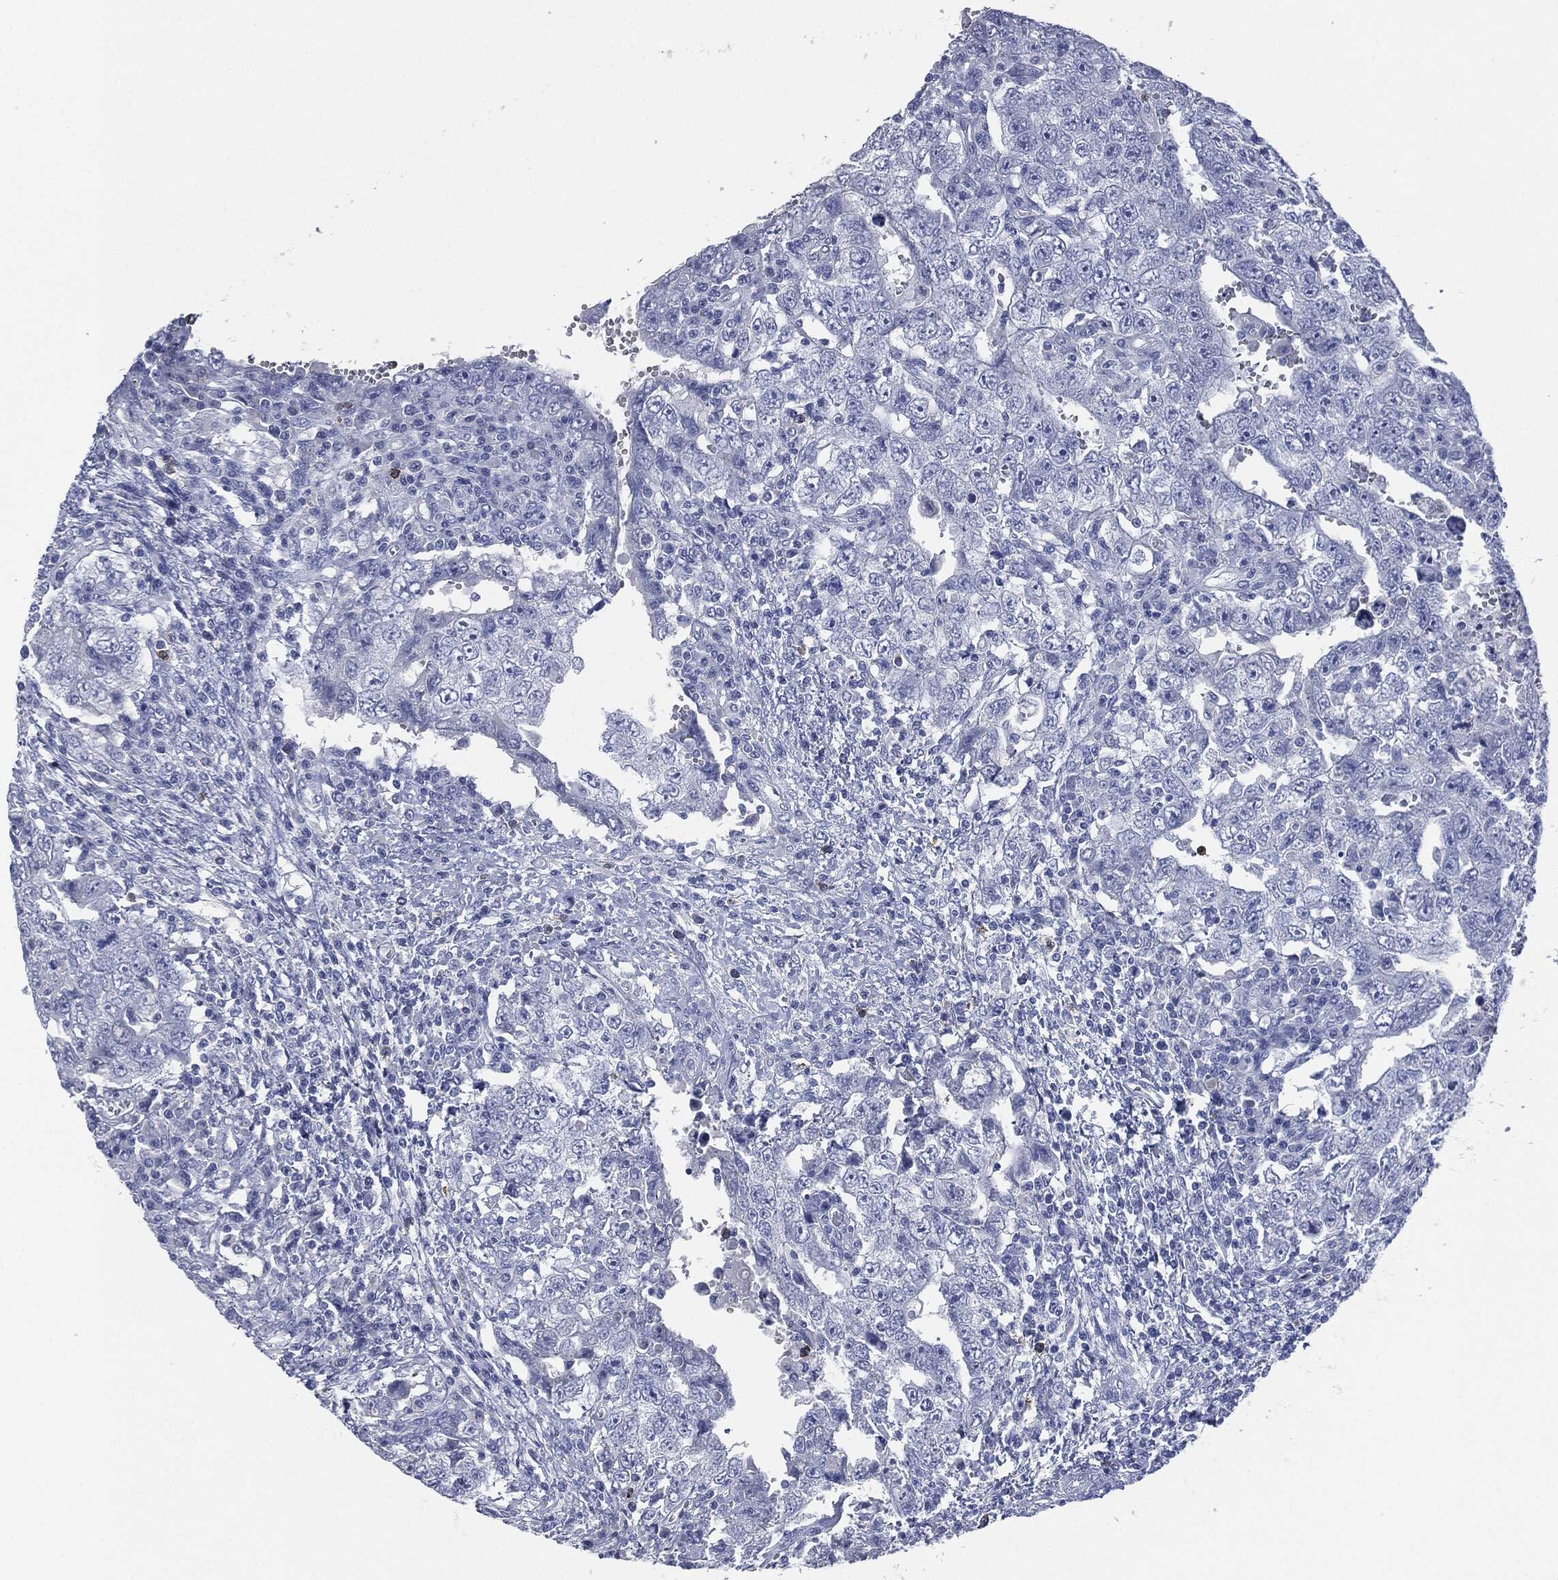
{"staining": {"intensity": "negative", "quantity": "none", "location": "none"}, "tissue": "testis cancer", "cell_type": "Tumor cells", "image_type": "cancer", "snomed": [{"axis": "morphology", "description": "Carcinoma, Embryonal, NOS"}, {"axis": "topography", "description": "Testis"}], "caption": "DAB immunohistochemical staining of testis cancer (embryonal carcinoma) reveals no significant staining in tumor cells.", "gene": "CEACAM8", "patient": {"sex": "male", "age": 26}}